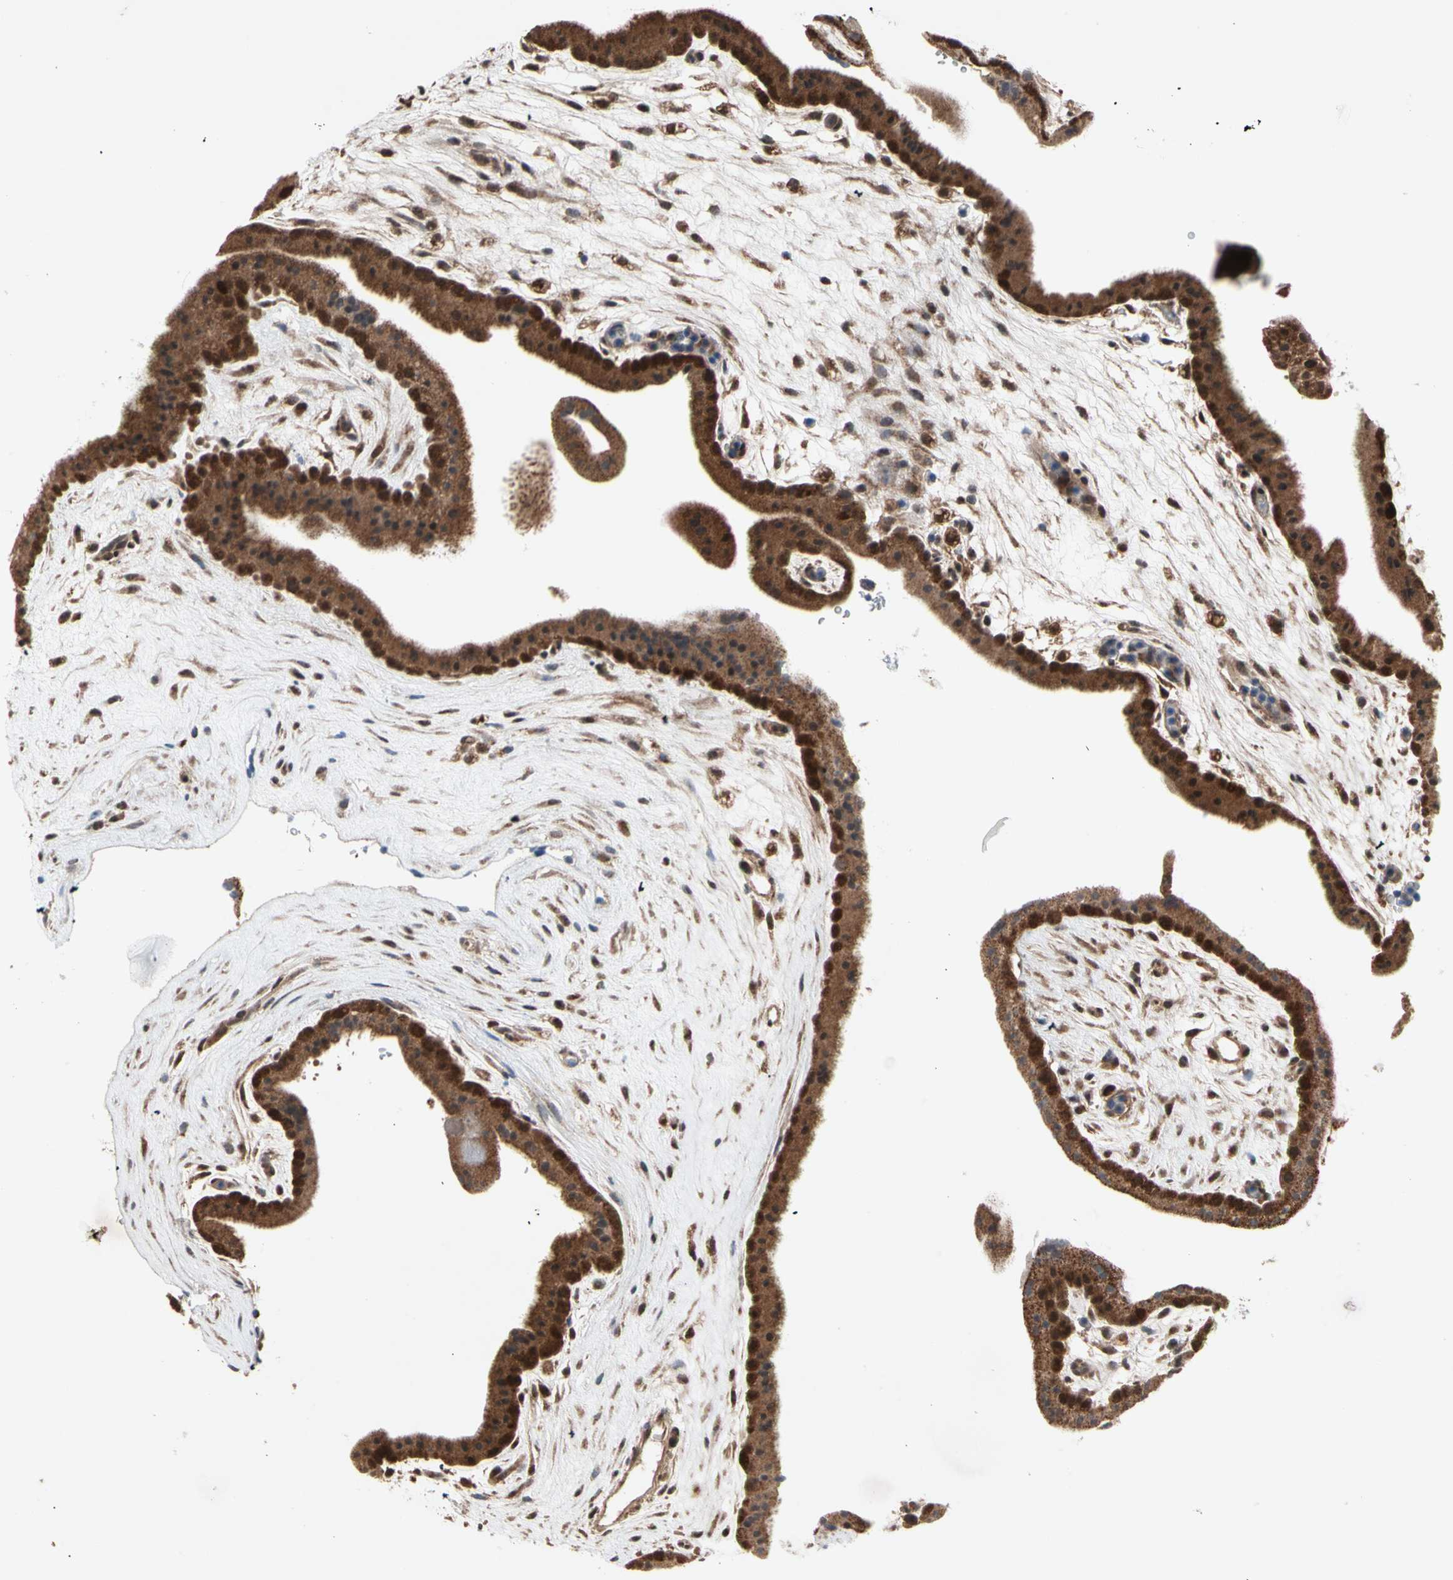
{"staining": {"intensity": "strong", "quantity": ">75%", "location": "cytoplasmic/membranous,nuclear"}, "tissue": "placenta", "cell_type": "Trophoblastic cells", "image_type": "normal", "snomed": [{"axis": "morphology", "description": "Normal tissue, NOS"}, {"axis": "topography", "description": "Placenta"}], "caption": "Immunohistochemistry staining of benign placenta, which reveals high levels of strong cytoplasmic/membranous,nuclear positivity in approximately >75% of trophoblastic cells indicating strong cytoplasmic/membranous,nuclear protein positivity. The staining was performed using DAB (brown) for protein detection and nuclei were counterstained in hematoxylin (blue).", "gene": "MTHFS", "patient": {"sex": "female", "age": 19}}